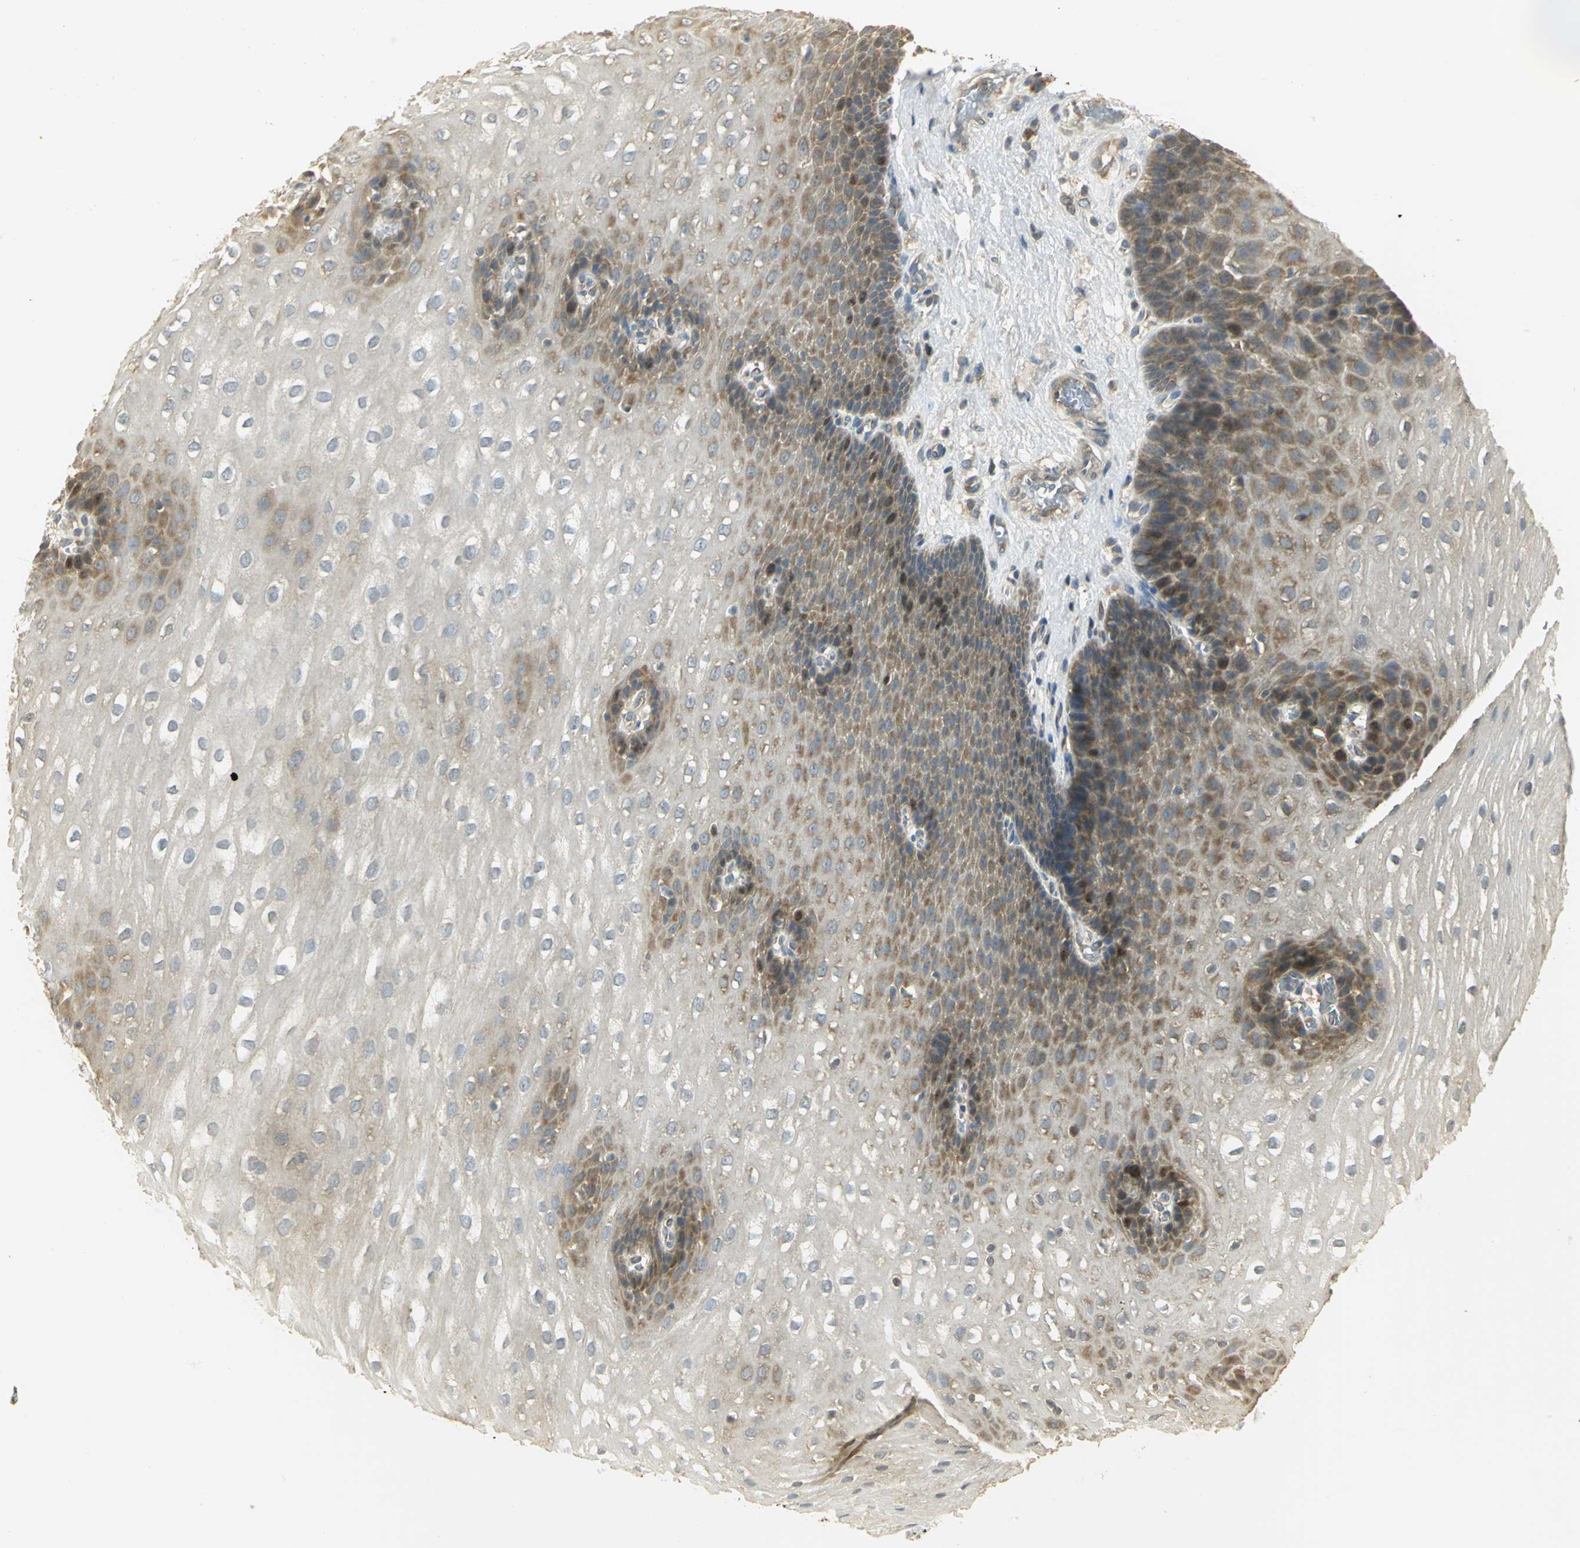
{"staining": {"intensity": "moderate", "quantity": "25%-75%", "location": "cytoplasmic/membranous"}, "tissue": "esophagus", "cell_type": "Squamous epithelial cells", "image_type": "normal", "snomed": [{"axis": "morphology", "description": "Normal tissue, NOS"}, {"axis": "topography", "description": "Esophagus"}], "caption": "Esophagus stained with a brown dye reveals moderate cytoplasmic/membranous positive positivity in about 25%-75% of squamous epithelial cells.", "gene": "RARS1", "patient": {"sex": "male", "age": 48}}